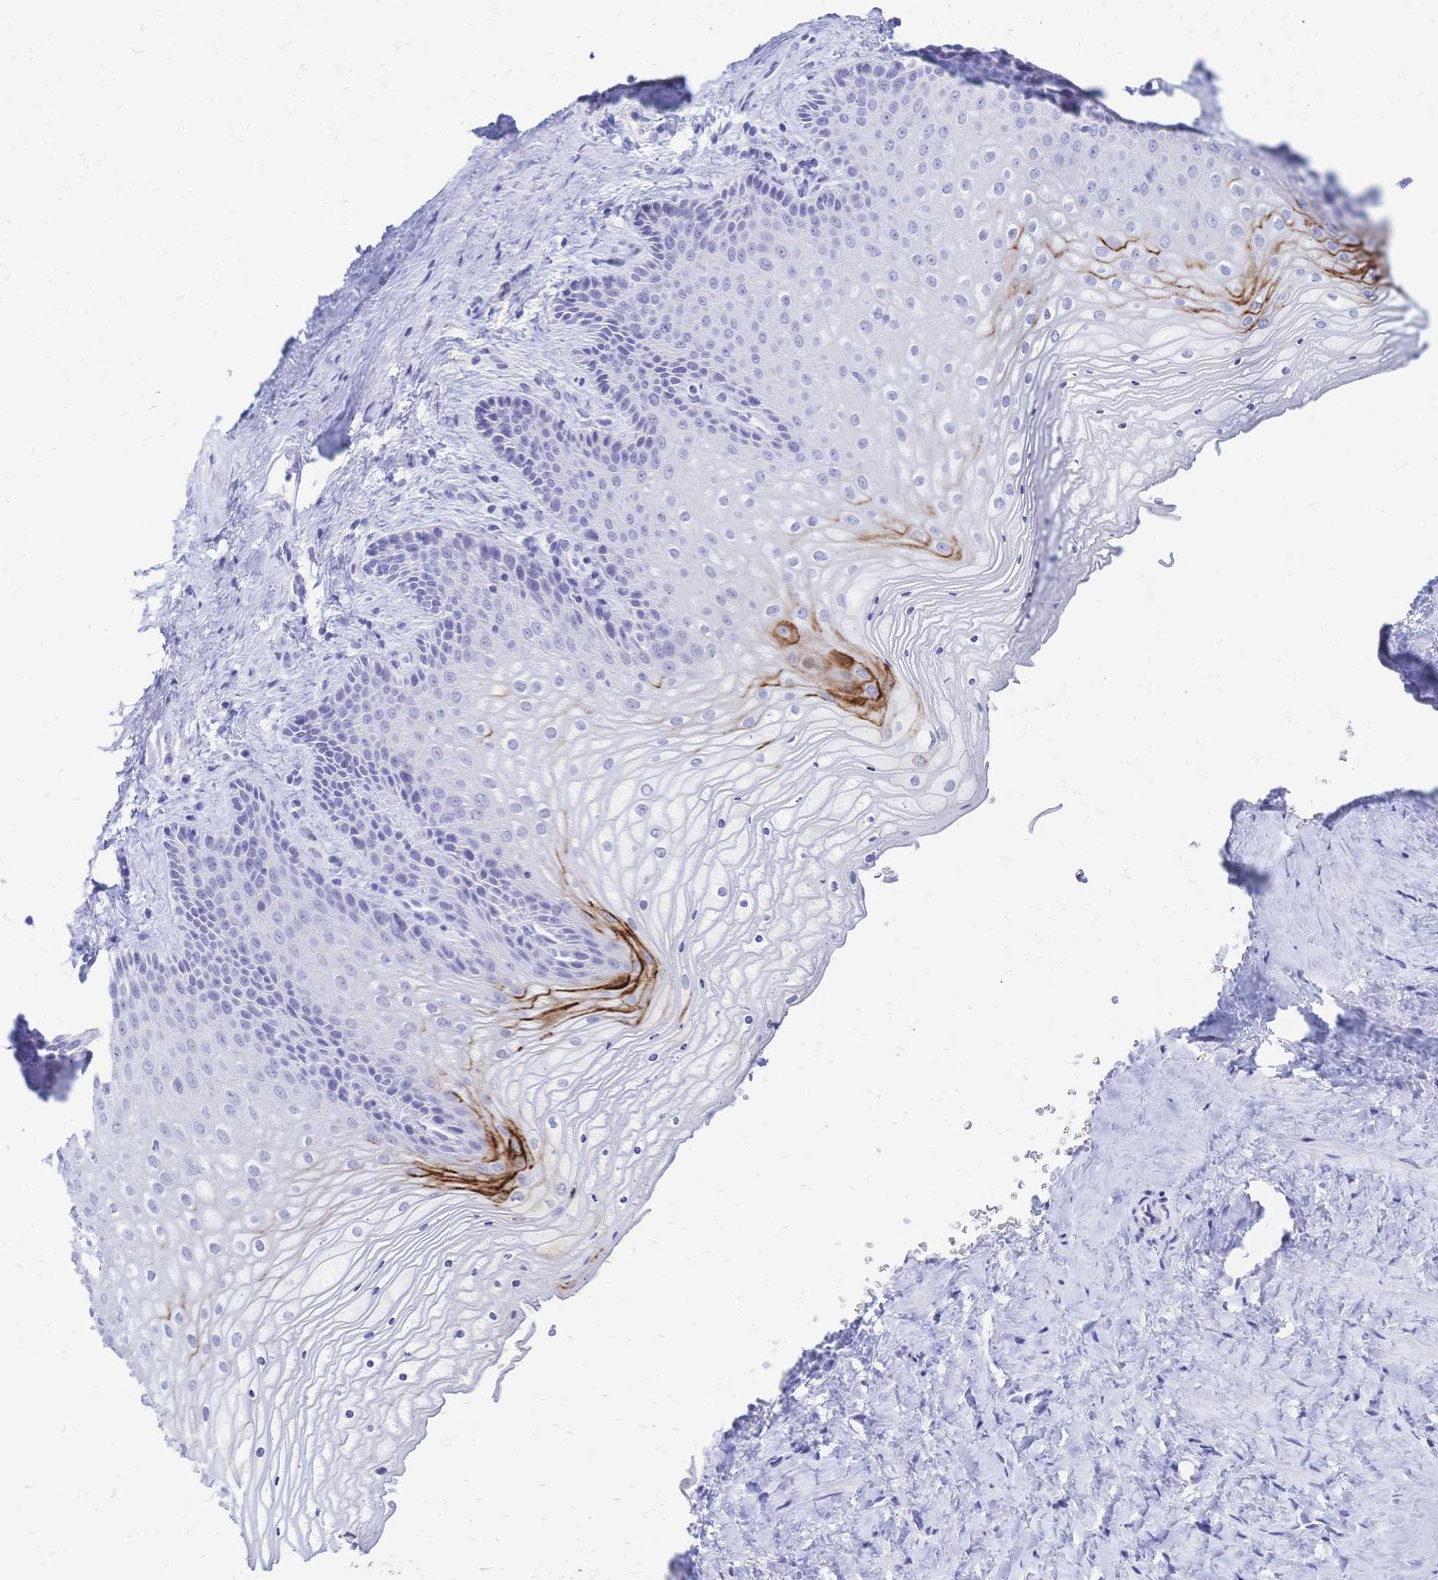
{"staining": {"intensity": "strong", "quantity": "<25%", "location": "cytoplasmic/membranous"}, "tissue": "vagina", "cell_type": "Squamous epithelial cells", "image_type": "normal", "snomed": [{"axis": "morphology", "description": "Normal tissue, NOS"}, {"axis": "topography", "description": "Vagina"}], "caption": "An immunohistochemistry (IHC) photomicrograph of benign tissue is shown. Protein staining in brown shows strong cytoplasmic/membranous positivity in vagina within squamous epithelial cells. (Brightfield microscopy of DAB IHC at high magnification).", "gene": "FA2H", "patient": {"sex": "female", "age": 45}}